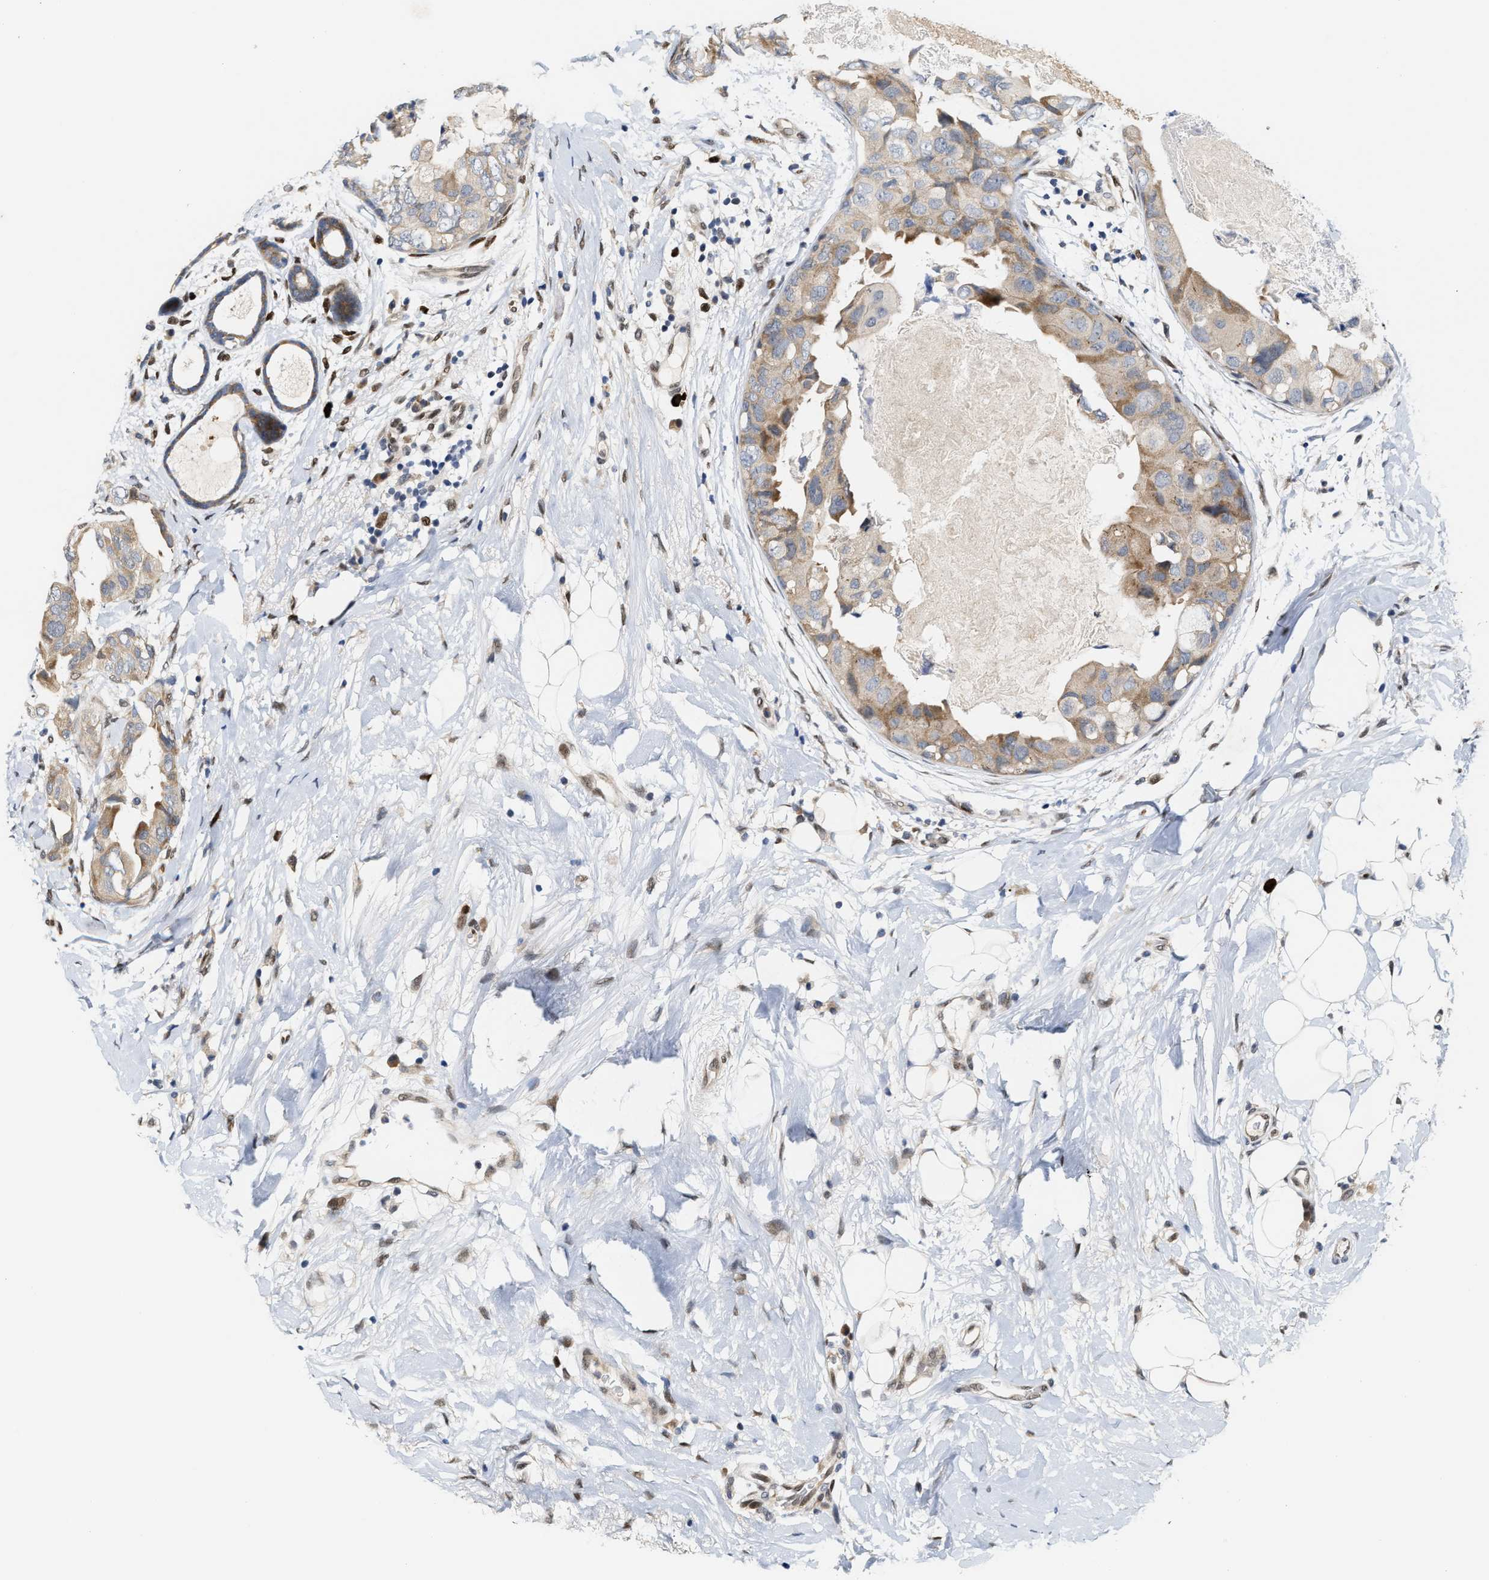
{"staining": {"intensity": "weak", "quantity": "25%-75%", "location": "cytoplasmic/membranous"}, "tissue": "breast cancer", "cell_type": "Tumor cells", "image_type": "cancer", "snomed": [{"axis": "morphology", "description": "Duct carcinoma"}, {"axis": "topography", "description": "Breast"}], "caption": "Approximately 25%-75% of tumor cells in invasive ductal carcinoma (breast) exhibit weak cytoplasmic/membranous protein staining as visualized by brown immunohistochemical staining.", "gene": "TCF4", "patient": {"sex": "female", "age": 40}}